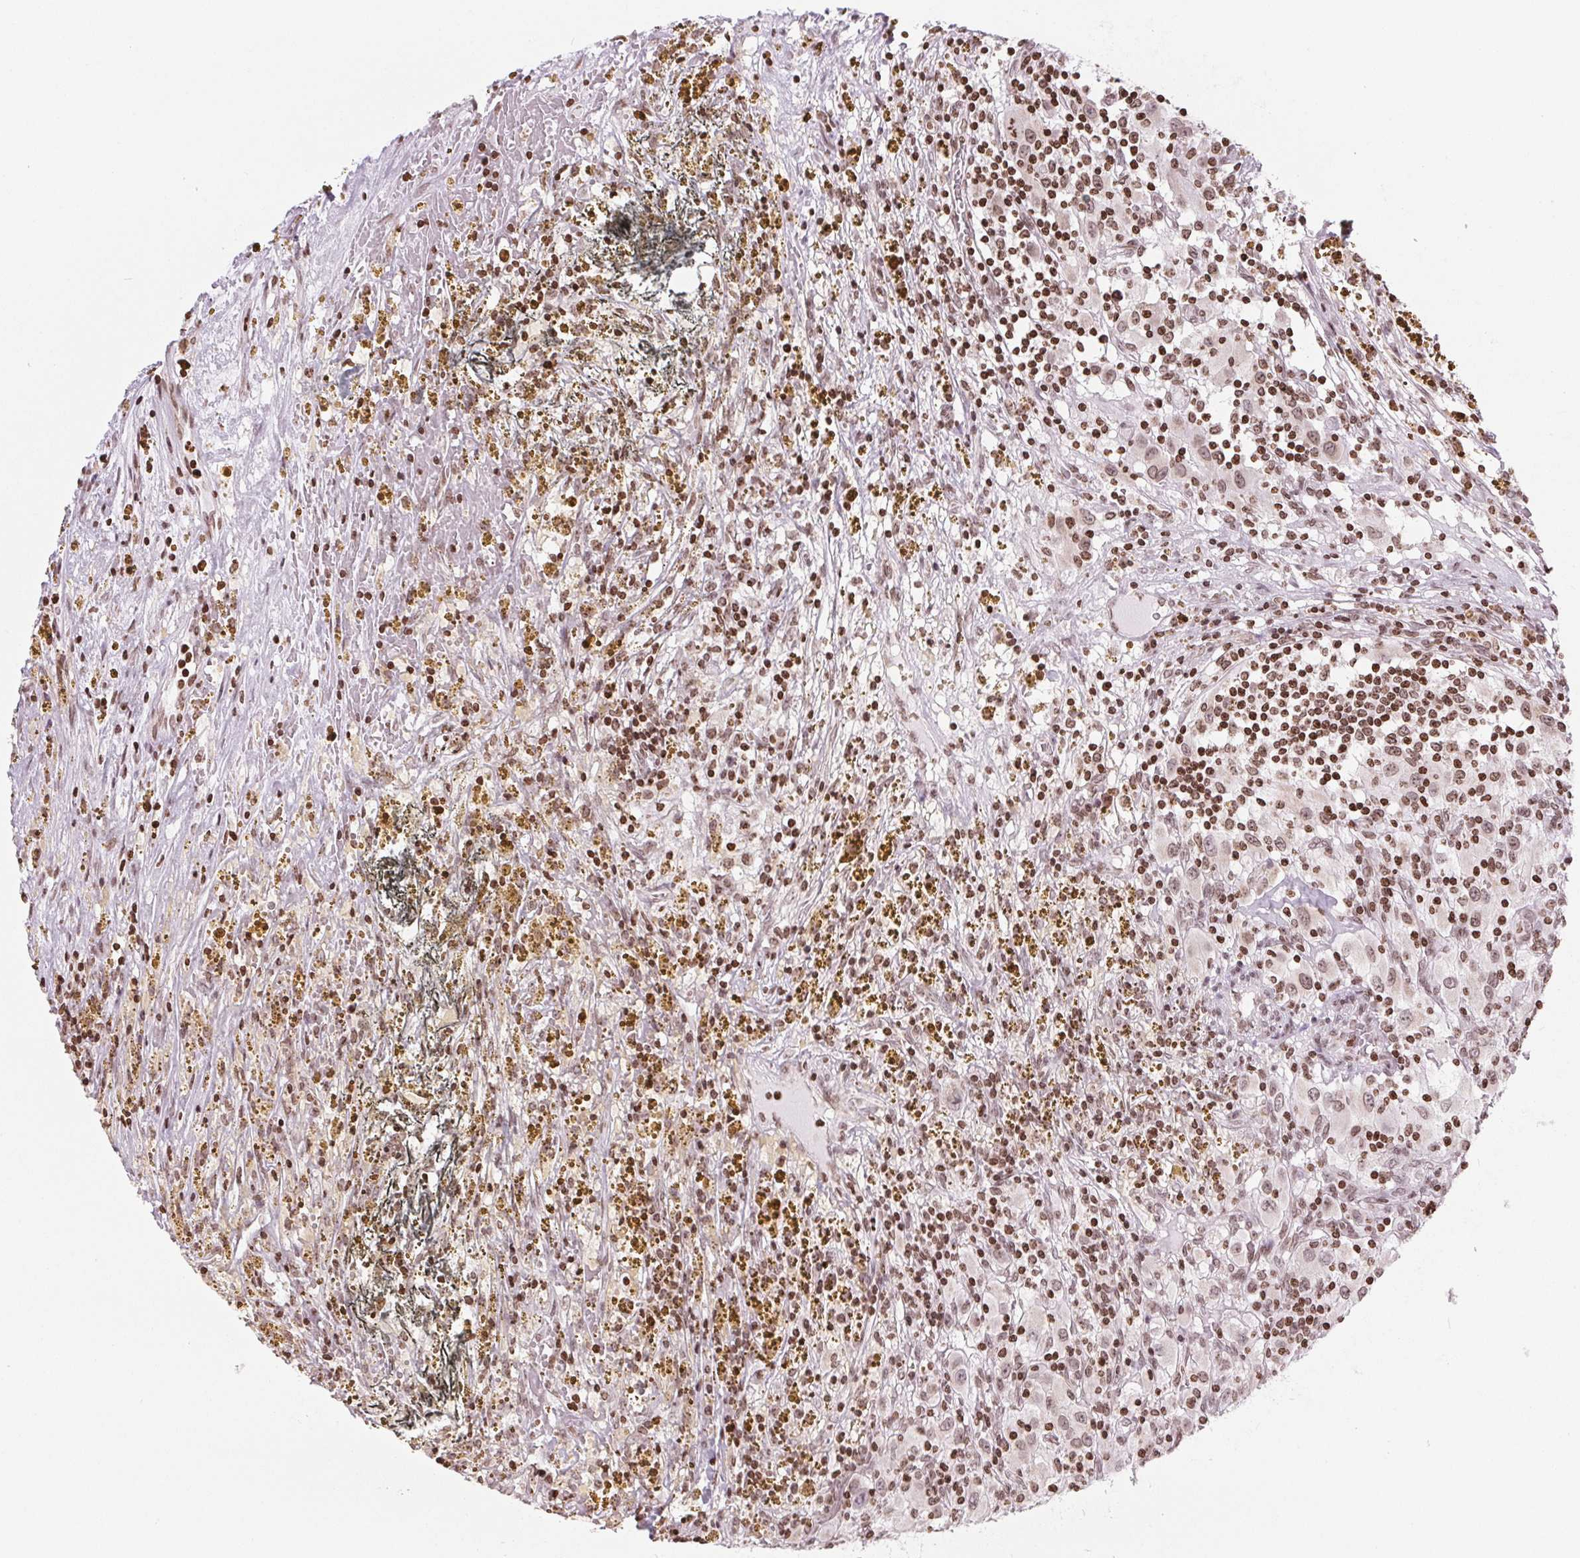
{"staining": {"intensity": "moderate", "quantity": ">75%", "location": "nuclear"}, "tissue": "renal cancer", "cell_type": "Tumor cells", "image_type": "cancer", "snomed": [{"axis": "morphology", "description": "Adenocarcinoma, NOS"}, {"axis": "topography", "description": "Kidney"}], "caption": "The immunohistochemical stain shows moderate nuclear expression in tumor cells of adenocarcinoma (renal) tissue.", "gene": "SMIM12", "patient": {"sex": "female", "age": 67}}